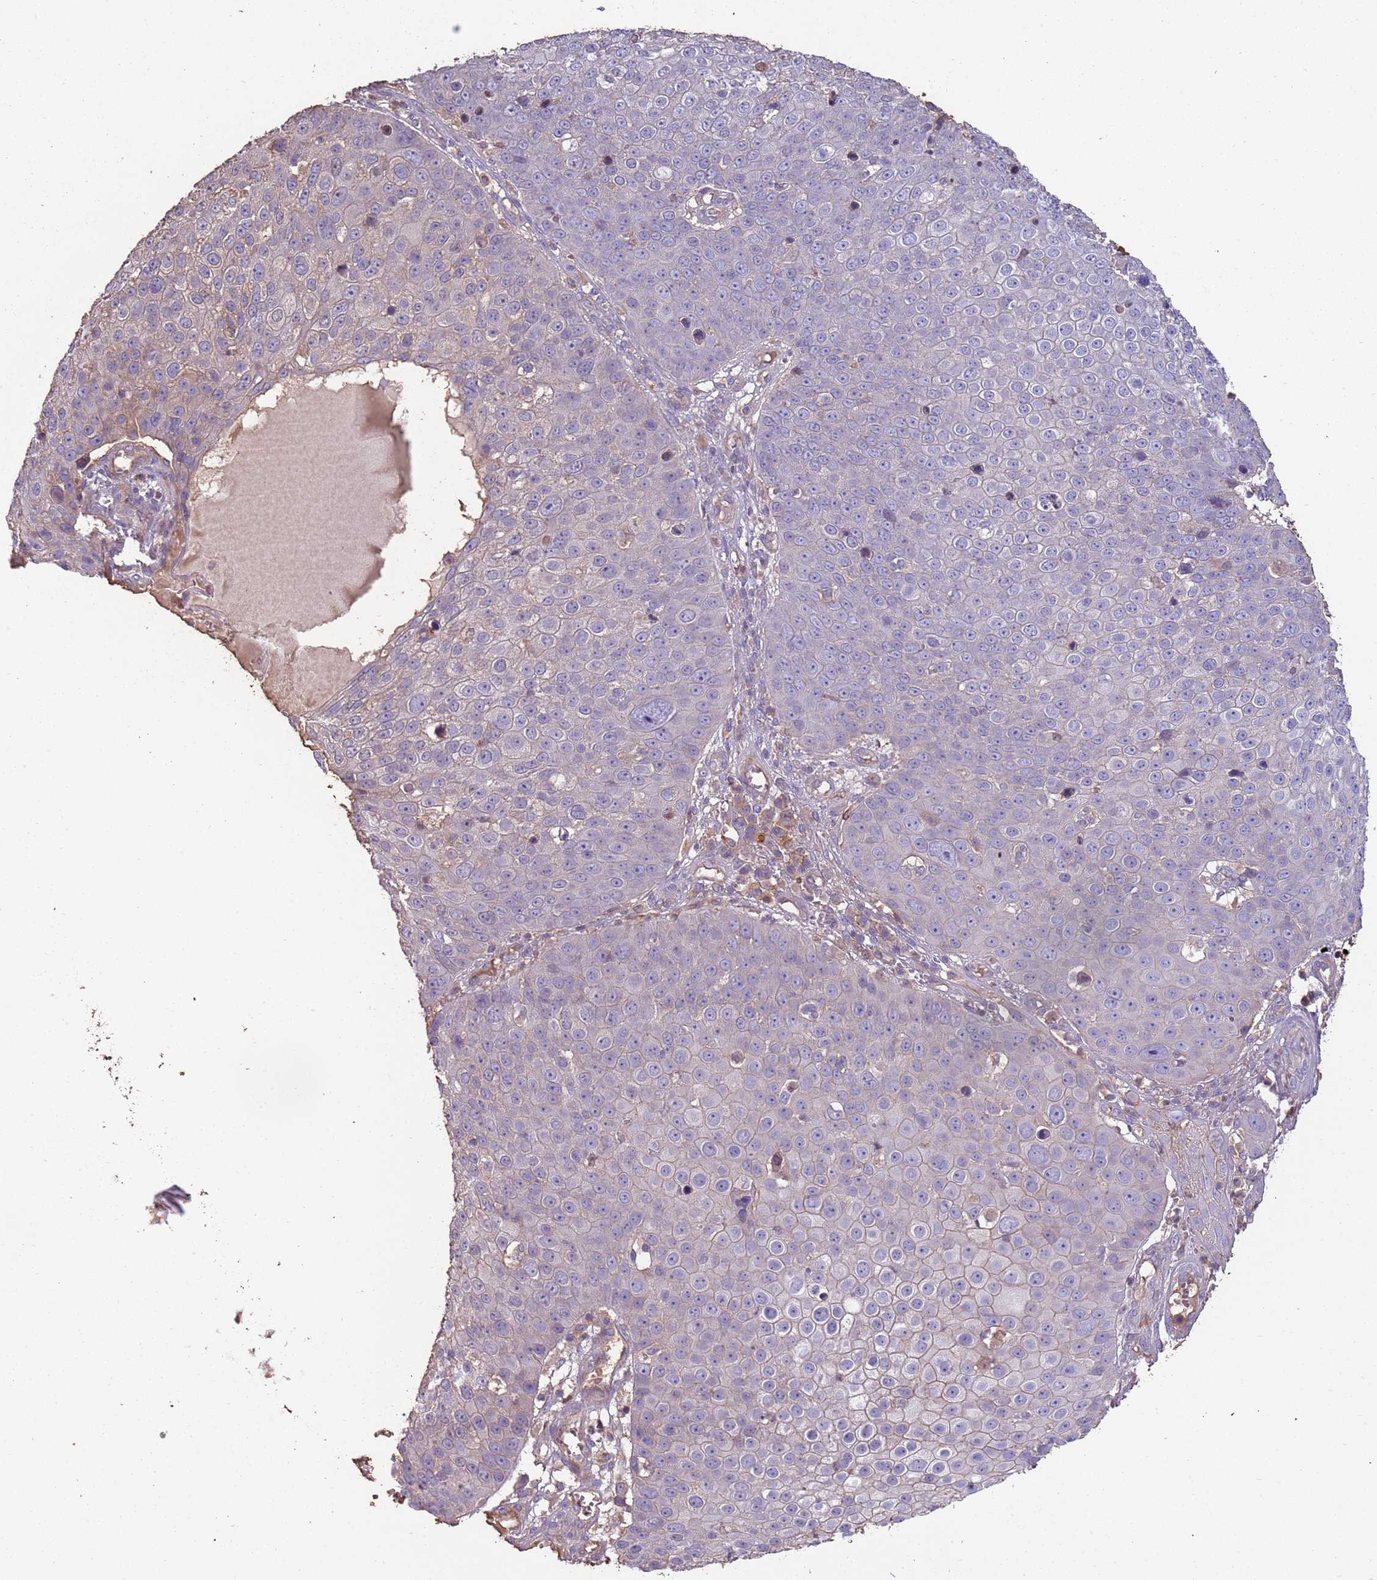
{"staining": {"intensity": "weak", "quantity": "<25%", "location": "cytoplasmic/membranous"}, "tissue": "skin cancer", "cell_type": "Tumor cells", "image_type": "cancer", "snomed": [{"axis": "morphology", "description": "Squamous cell carcinoma, NOS"}, {"axis": "topography", "description": "Skin"}], "caption": "Skin squamous cell carcinoma was stained to show a protein in brown. There is no significant staining in tumor cells. Brightfield microscopy of IHC stained with DAB (brown) and hematoxylin (blue), captured at high magnification.", "gene": "FECH", "patient": {"sex": "male", "age": 71}}